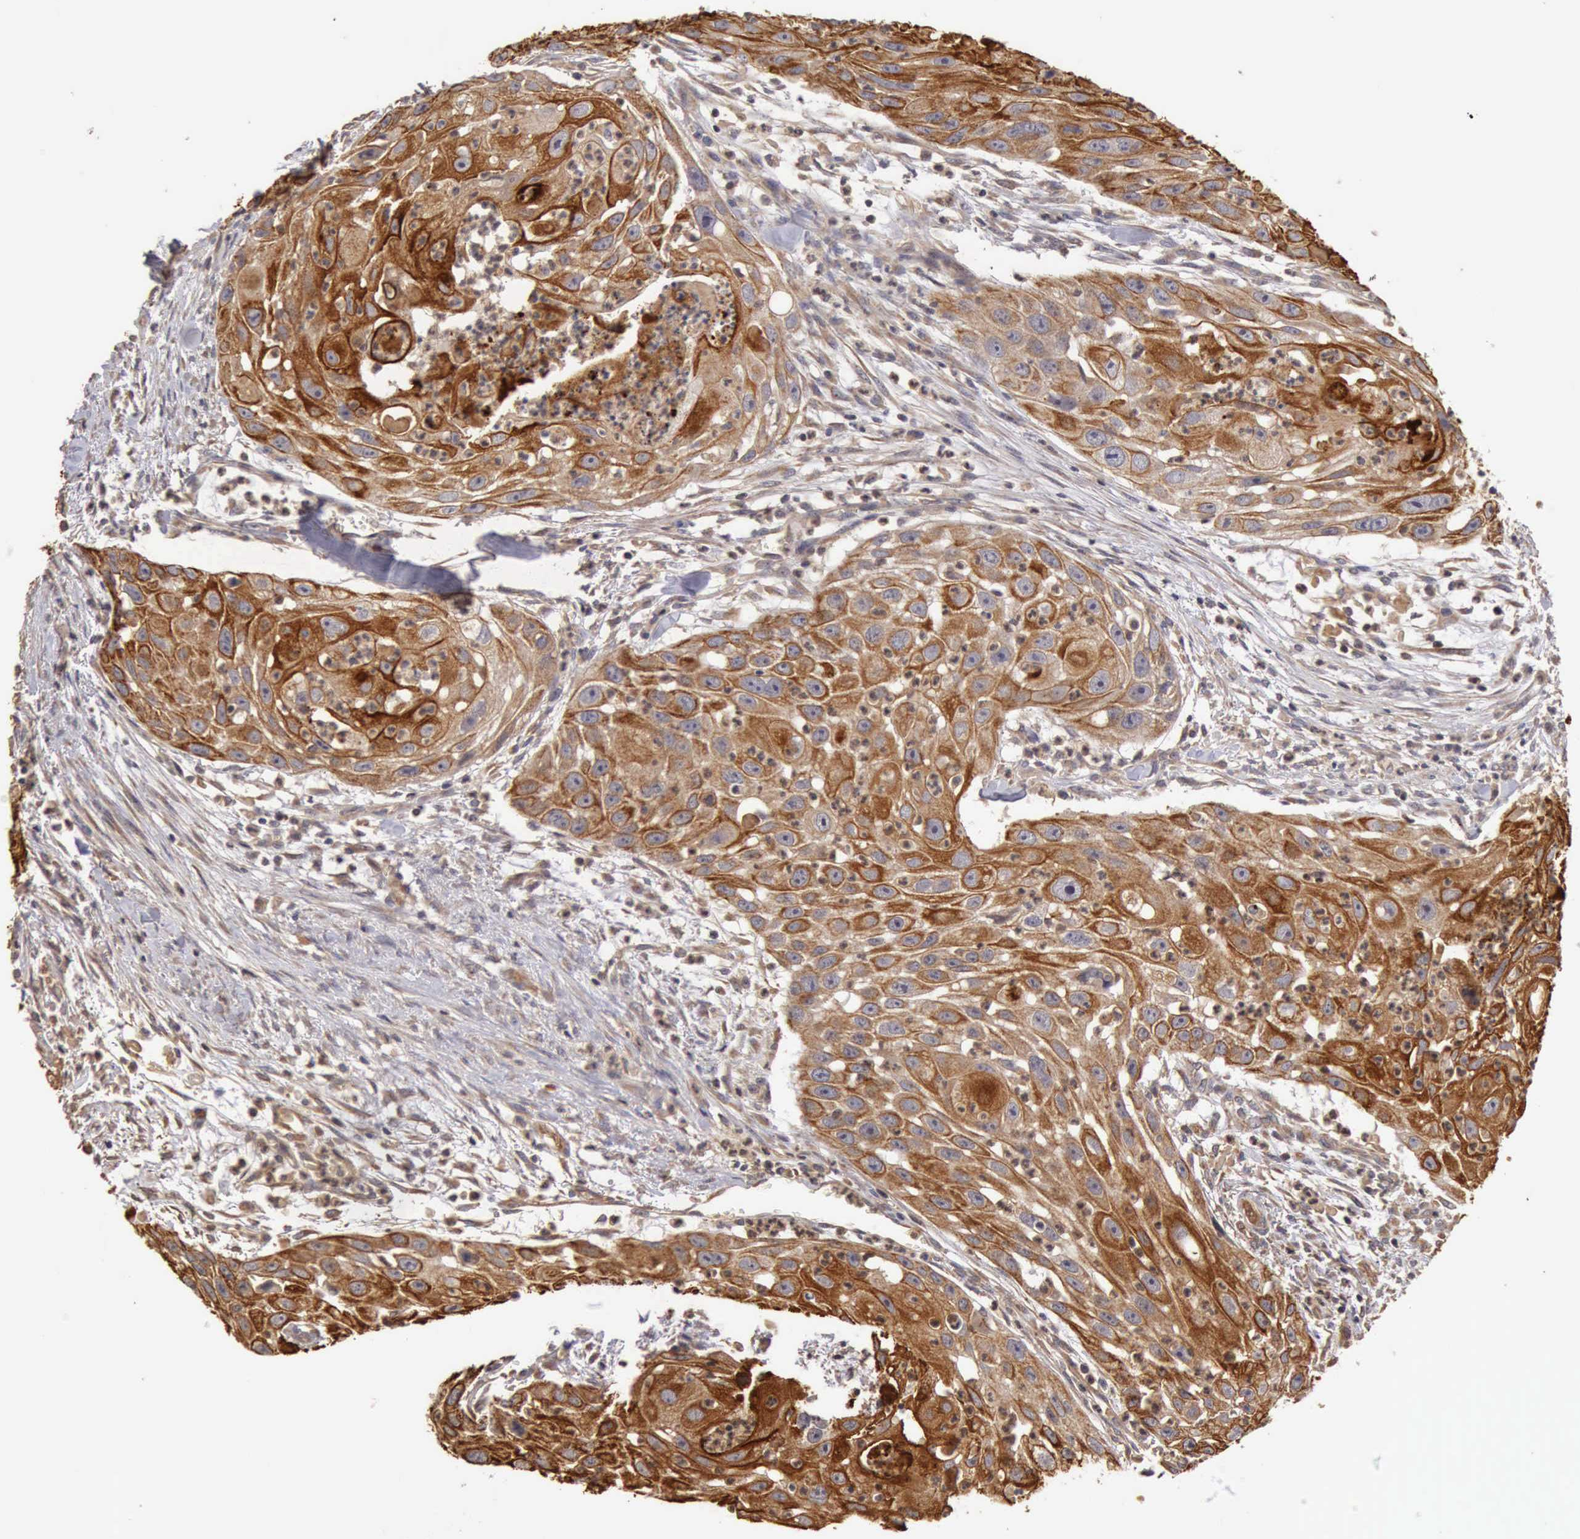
{"staining": {"intensity": "moderate", "quantity": ">75%", "location": "cytoplasmic/membranous"}, "tissue": "head and neck cancer", "cell_type": "Tumor cells", "image_type": "cancer", "snomed": [{"axis": "morphology", "description": "Squamous cell carcinoma, NOS"}, {"axis": "topography", "description": "Head-Neck"}], "caption": "Tumor cells reveal moderate cytoplasmic/membranous positivity in approximately >75% of cells in head and neck cancer.", "gene": "BMX", "patient": {"sex": "male", "age": 64}}